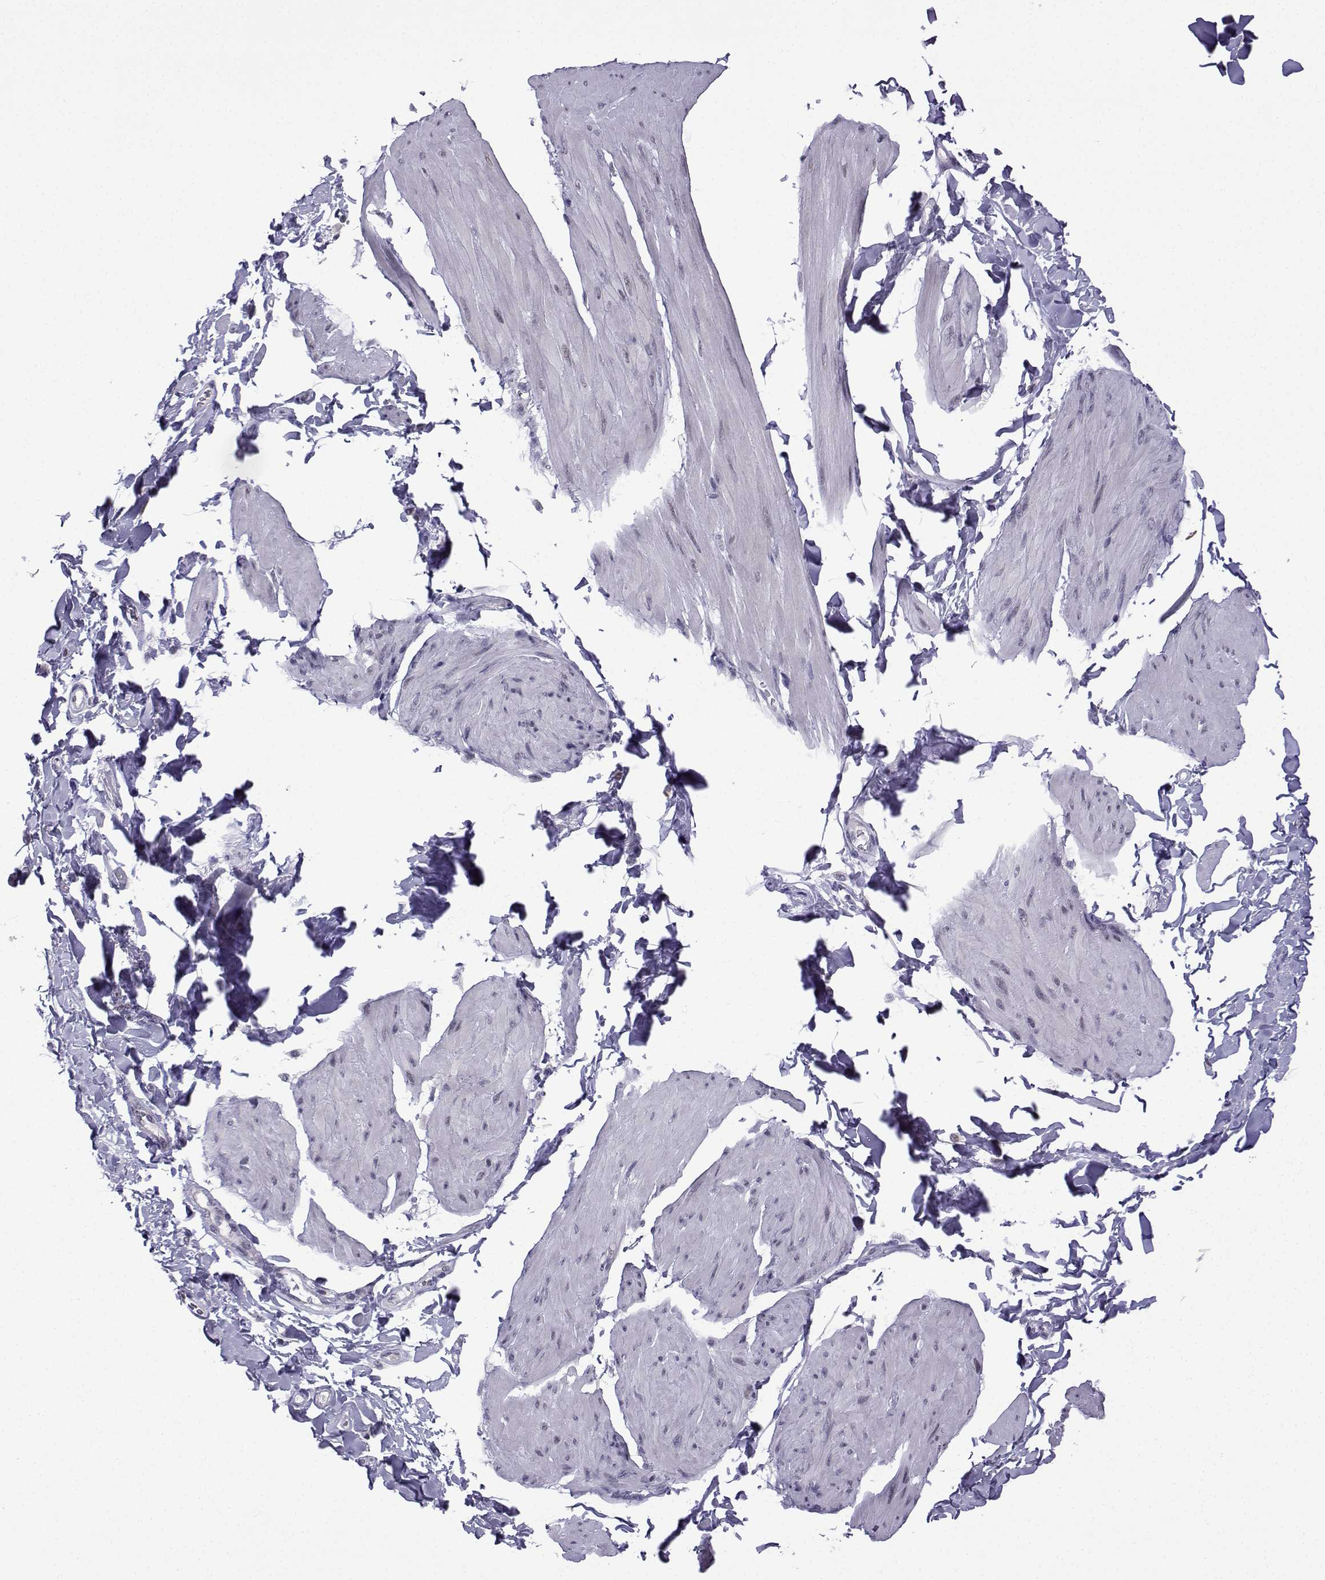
{"staining": {"intensity": "negative", "quantity": "none", "location": "none"}, "tissue": "smooth muscle", "cell_type": "Smooth muscle cells", "image_type": "normal", "snomed": [{"axis": "morphology", "description": "Normal tissue, NOS"}, {"axis": "topography", "description": "Adipose tissue"}, {"axis": "topography", "description": "Smooth muscle"}, {"axis": "topography", "description": "Peripheral nerve tissue"}], "caption": "A high-resolution photomicrograph shows immunohistochemistry staining of unremarkable smooth muscle, which displays no significant staining in smooth muscle cells.", "gene": "INCENP", "patient": {"sex": "male", "age": 83}}